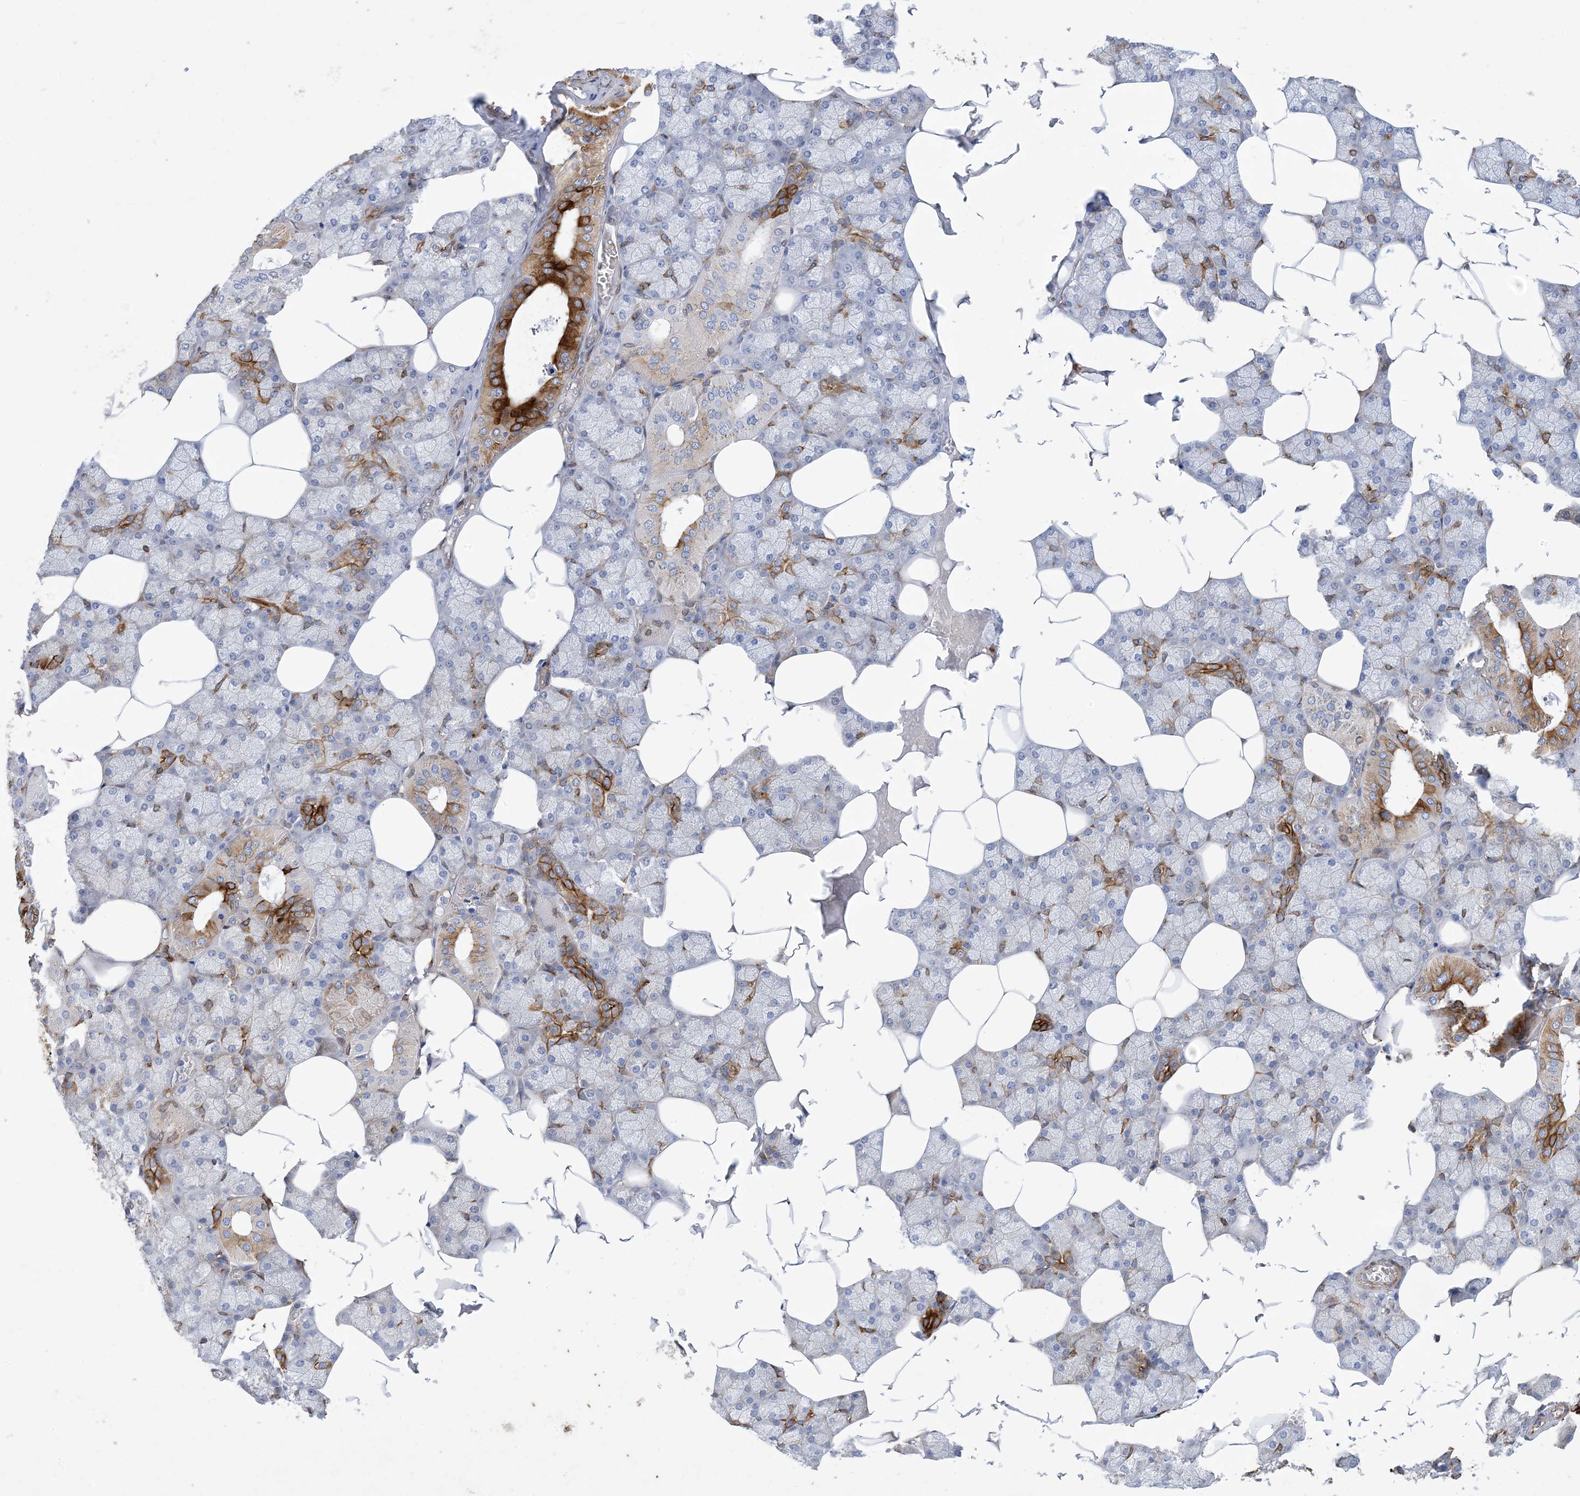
{"staining": {"intensity": "strong", "quantity": "25%-75%", "location": "cytoplasmic/membranous"}, "tissue": "salivary gland", "cell_type": "Glandular cells", "image_type": "normal", "snomed": [{"axis": "morphology", "description": "Normal tissue, NOS"}, {"axis": "topography", "description": "Salivary gland"}], "caption": "DAB (3,3'-diaminobenzidine) immunohistochemical staining of normal human salivary gland exhibits strong cytoplasmic/membranous protein expression in approximately 25%-75% of glandular cells. The staining was performed using DAB (3,3'-diaminobenzidine), with brown indicating positive protein expression. Nuclei are stained blue with hematoxylin.", "gene": "RBMS3", "patient": {"sex": "male", "age": 62}}